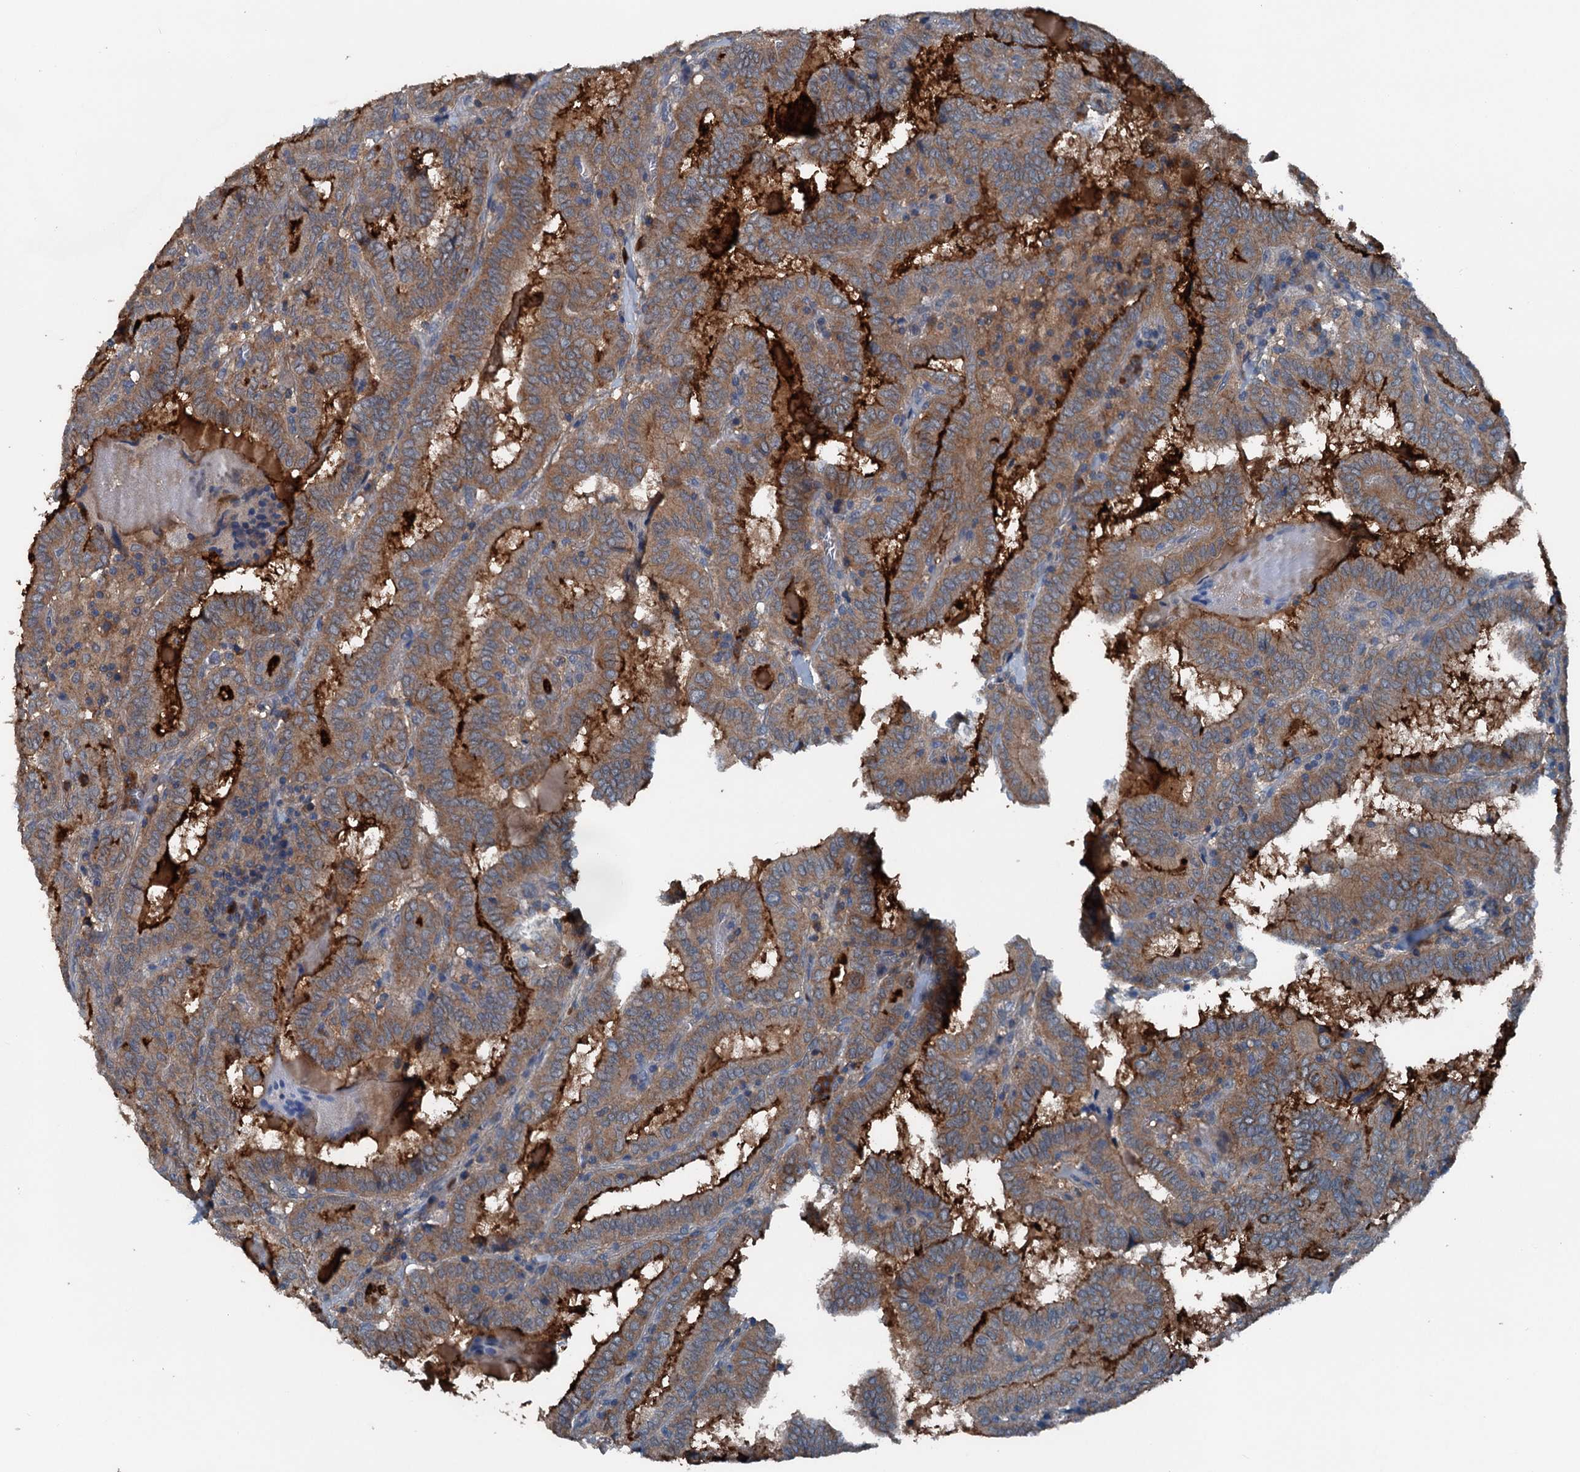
{"staining": {"intensity": "moderate", "quantity": ">75%", "location": "cytoplasmic/membranous"}, "tissue": "thyroid cancer", "cell_type": "Tumor cells", "image_type": "cancer", "snomed": [{"axis": "morphology", "description": "Papillary adenocarcinoma, NOS"}, {"axis": "topography", "description": "Thyroid gland"}], "caption": "Immunohistochemistry micrograph of neoplastic tissue: thyroid cancer (papillary adenocarcinoma) stained using IHC displays medium levels of moderate protein expression localized specifically in the cytoplasmic/membranous of tumor cells, appearing as a cytoplasmic/membranous brown color.", "gene": "PDSS1", "patient": {"sex": "female", "age": 72}}